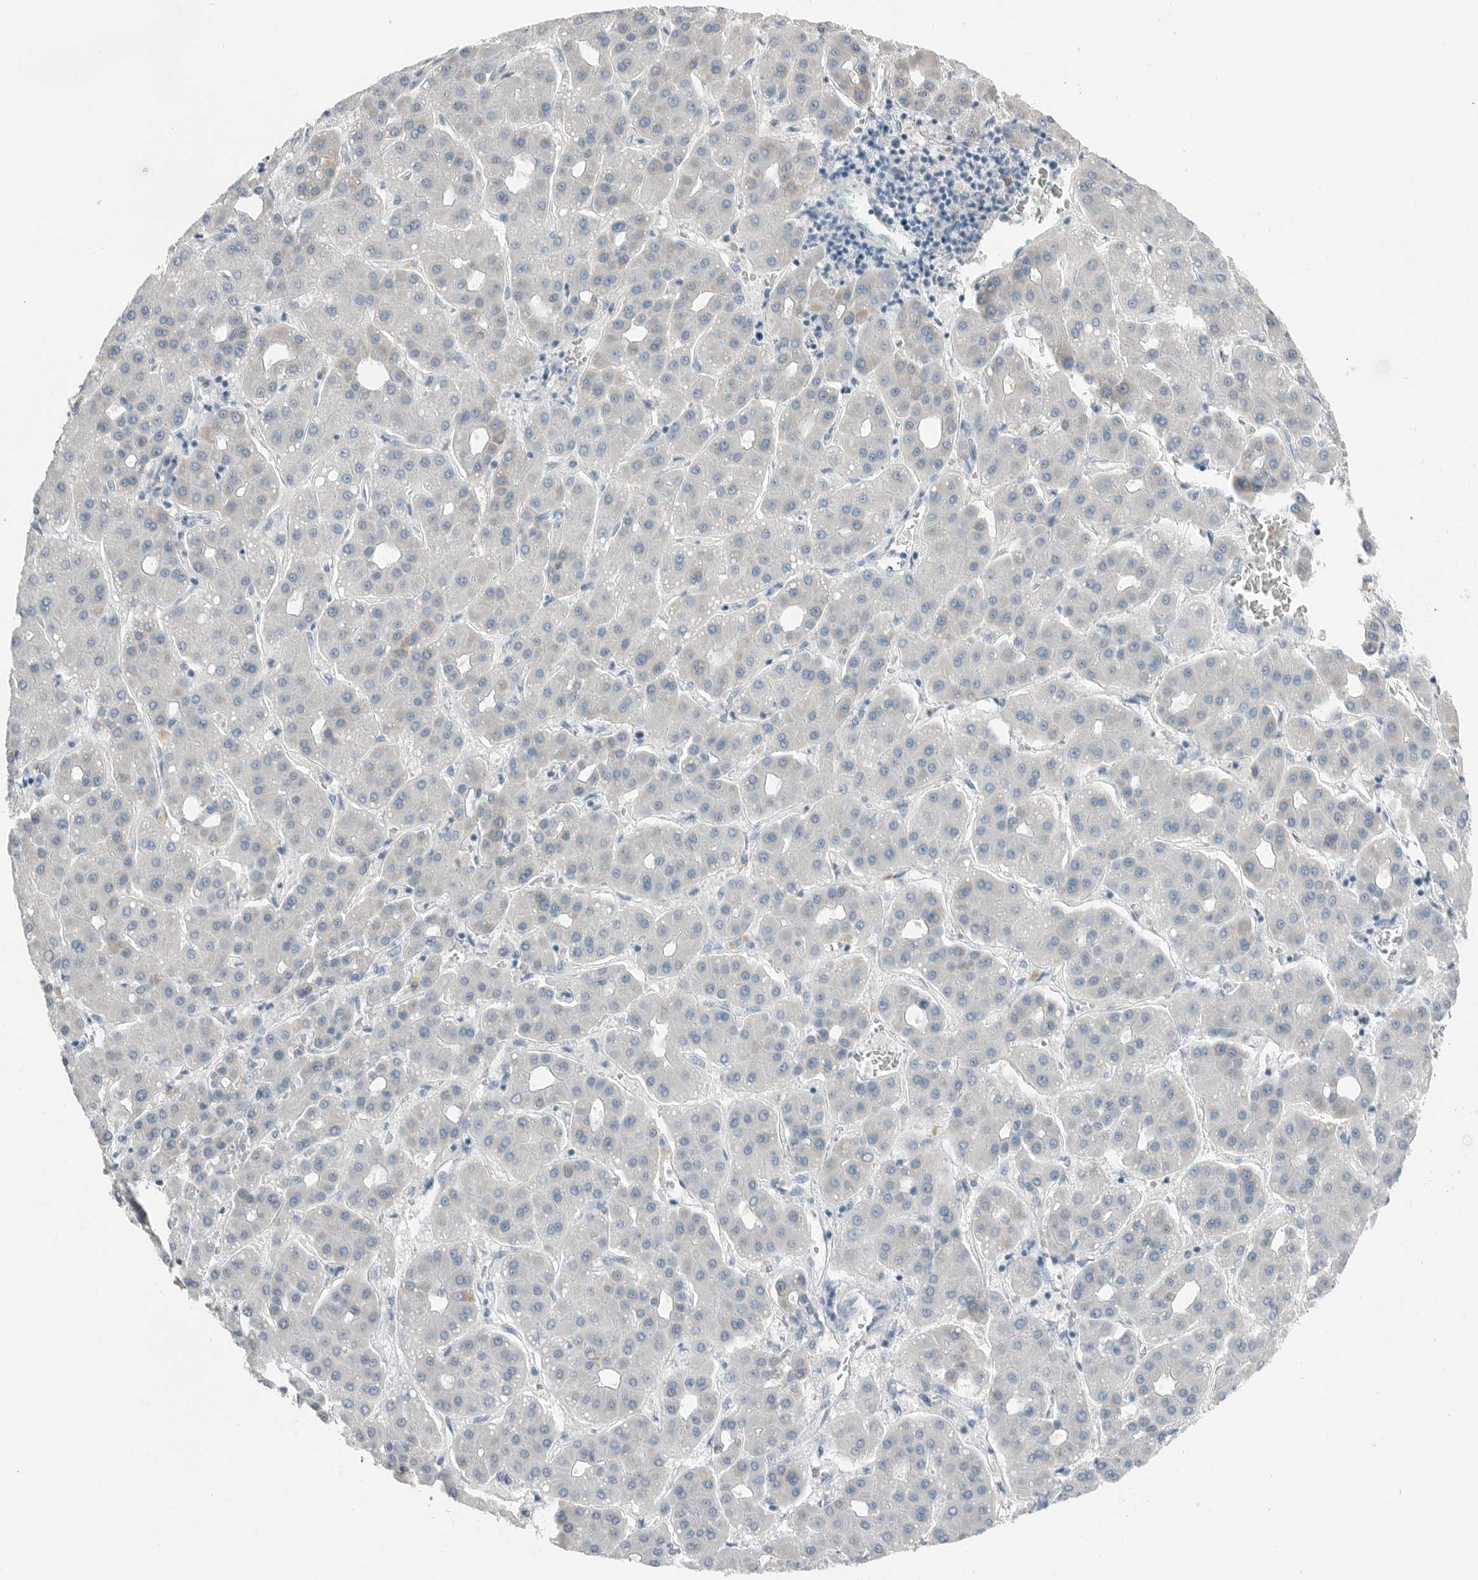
{"staining": {"intensity": "negative", "quantity": "none", "location": "none"}, "tissue": "liver cancer", "cell_type": "Tumor cells", "image_type": "cancer", "snomed": [{"axis": "morphology", "description": "Carcinoma, Hepatocellular, NOS"}, {"axis": "topography", "description": "Liver"}], "caption": "The photomicrograph displays no significant positivity in tumor cells of liver cancer (hepatocellular carcinoma).", "gene": "SERPINB7", "patient": {"sex": "male", "age": 65}}